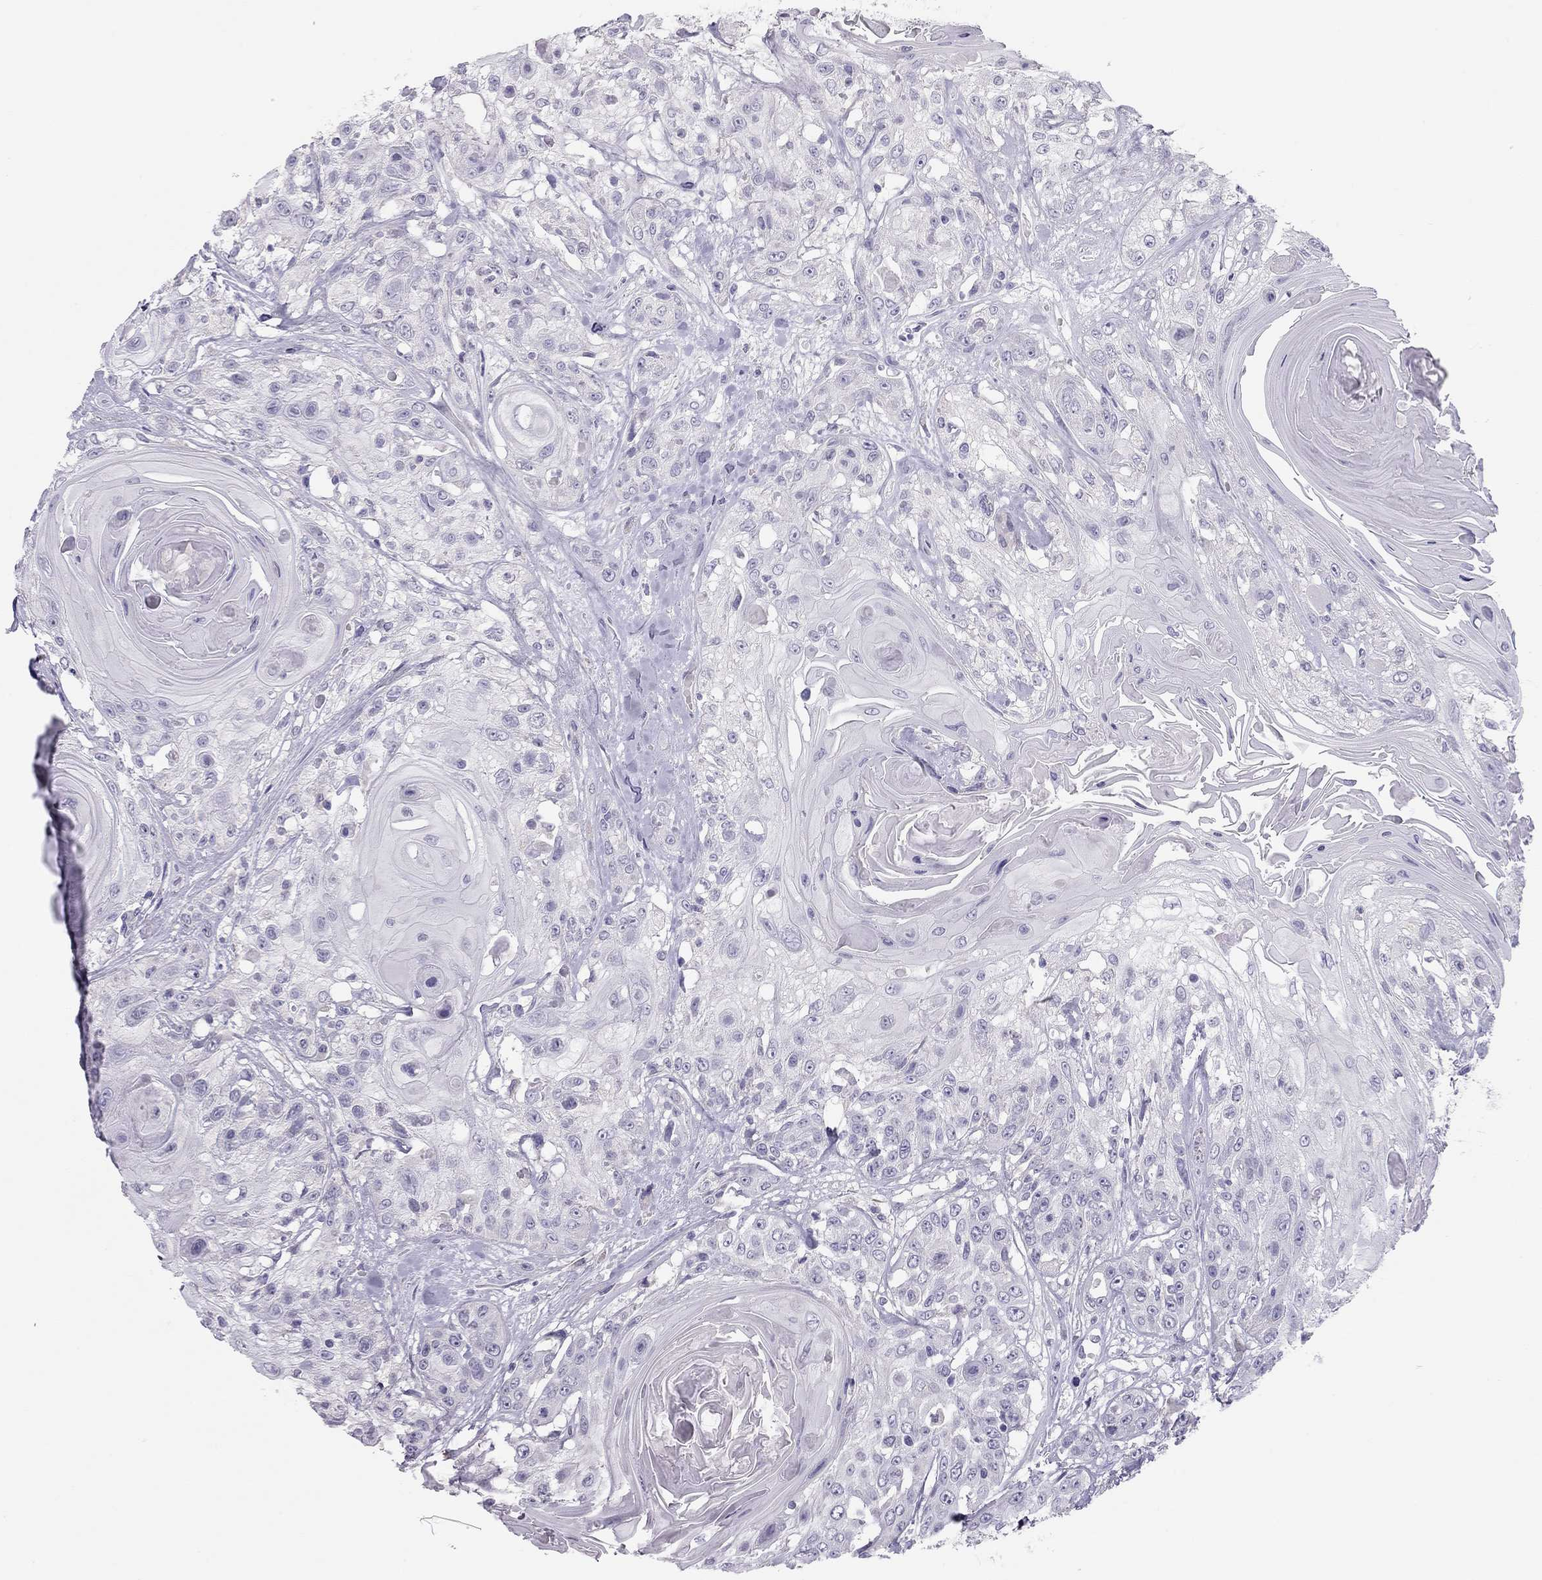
{"staining": {"intensity": "negative", "quantity": "none", "location": "none"}, "tissue": "head and neck cancer", "cell_type": "Tumor cells", "image_type": "cancer", "snomed": [{"axis": "morphology", "description": "Squamous cell carcinoma, NOS"}, {"axis": "topography", "description": "Head-Neck"}], "caption": "There is no significant expression in tumor cells of squamous cell carcinoma (head and neck).", "gene": "SPATA12", "patient": {"sex": "female", "age": 59}}